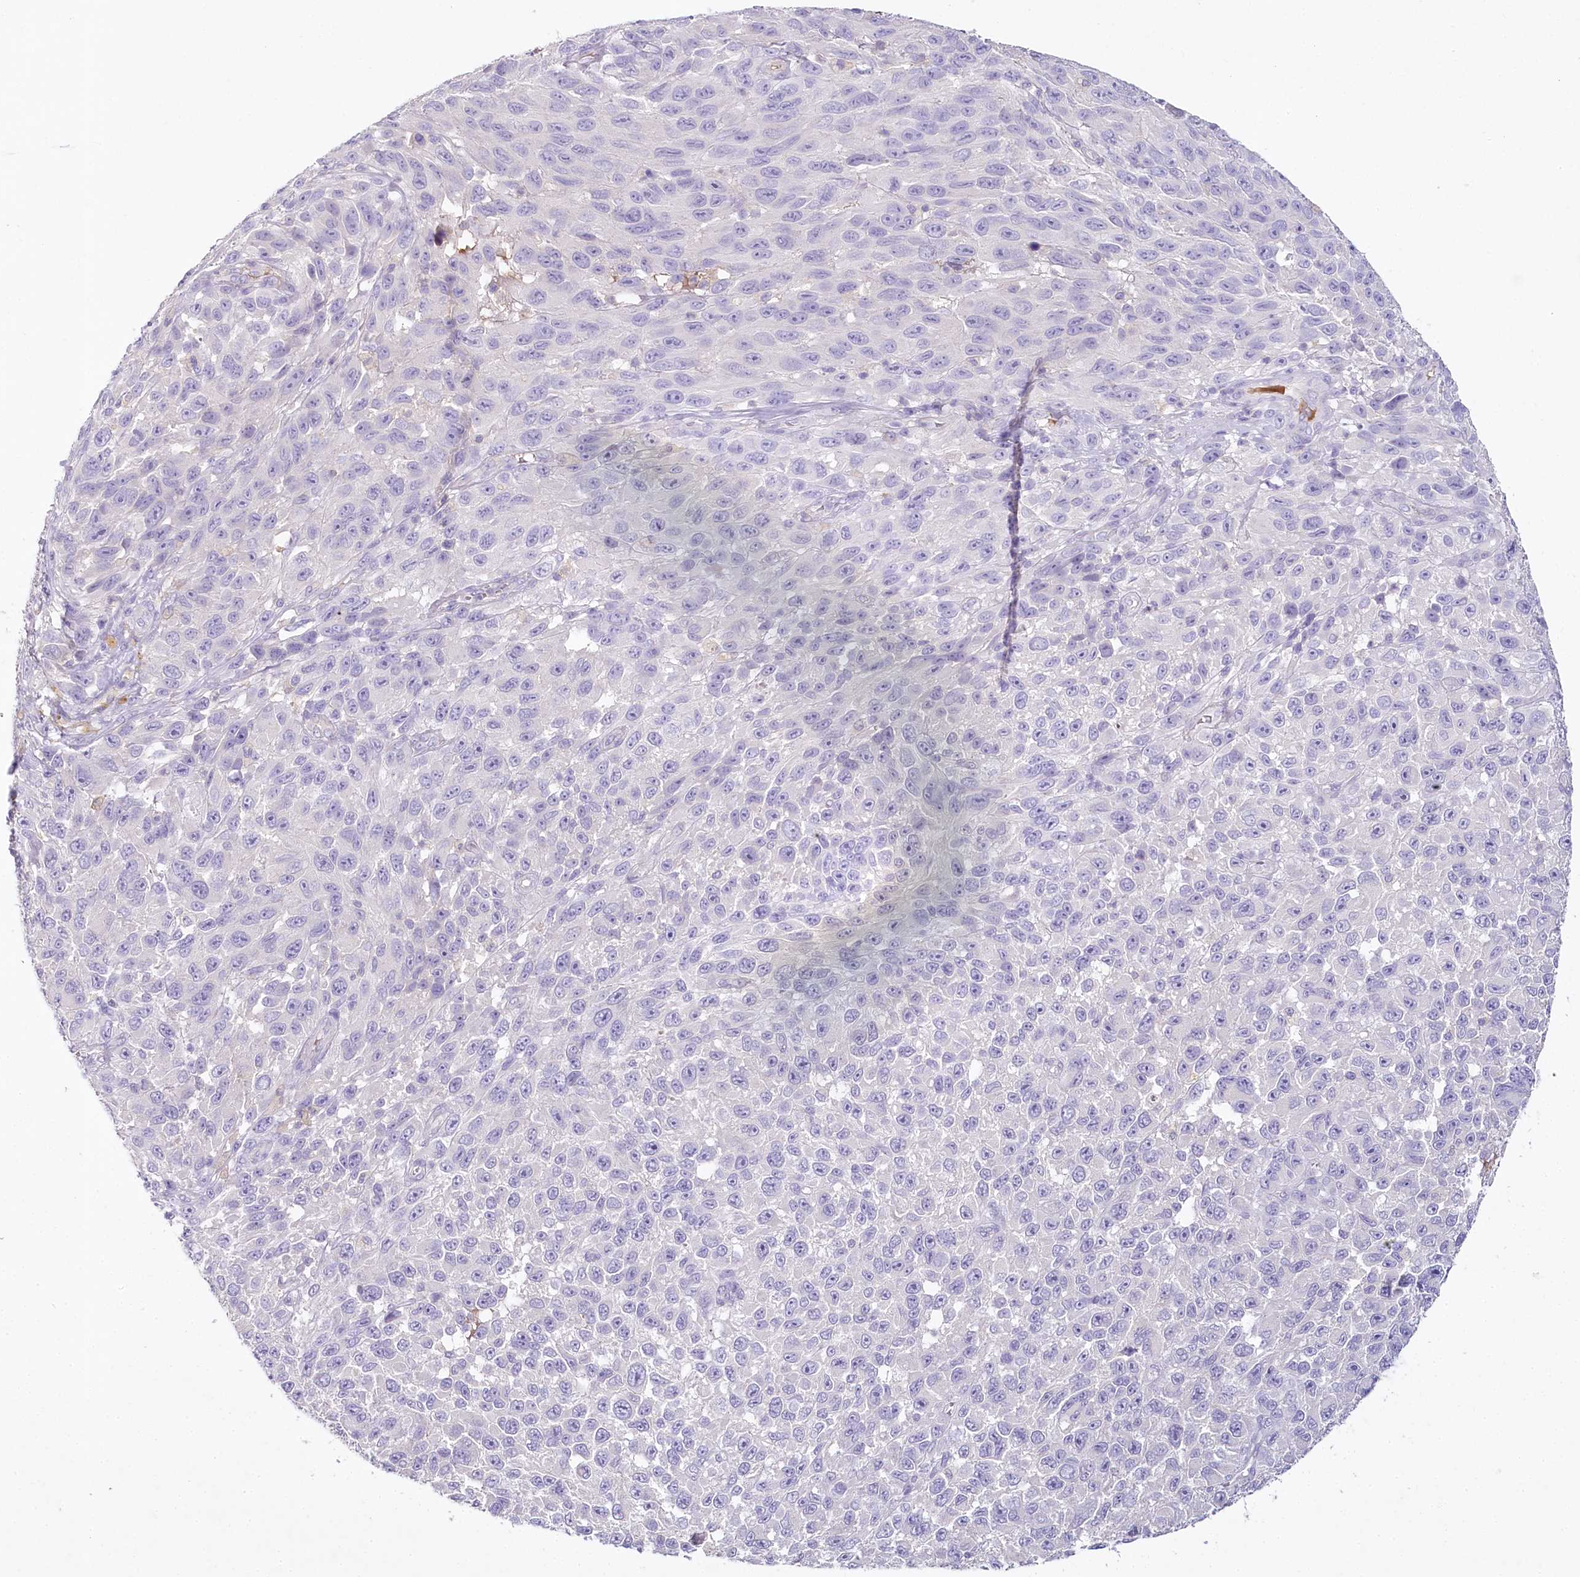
{"staining": {"intensity": "negative", "quantity": "none", "location": "none"}, "tissue": "melanoma", "cell_type": "Tumor cells", "image_type": "cancer", "snomed": [{"axis": "morphology", "description": "Malignant melanoma, NOS"}, {"axis": "topography", "description": "Skin"}], "caption": "This is a micrograph of immunohistochemistry (IHC) staining of melanoma, which shows no expression in tumor cells.", "gene": "HPD", "patient": {"sex": "female", "age": 96}}